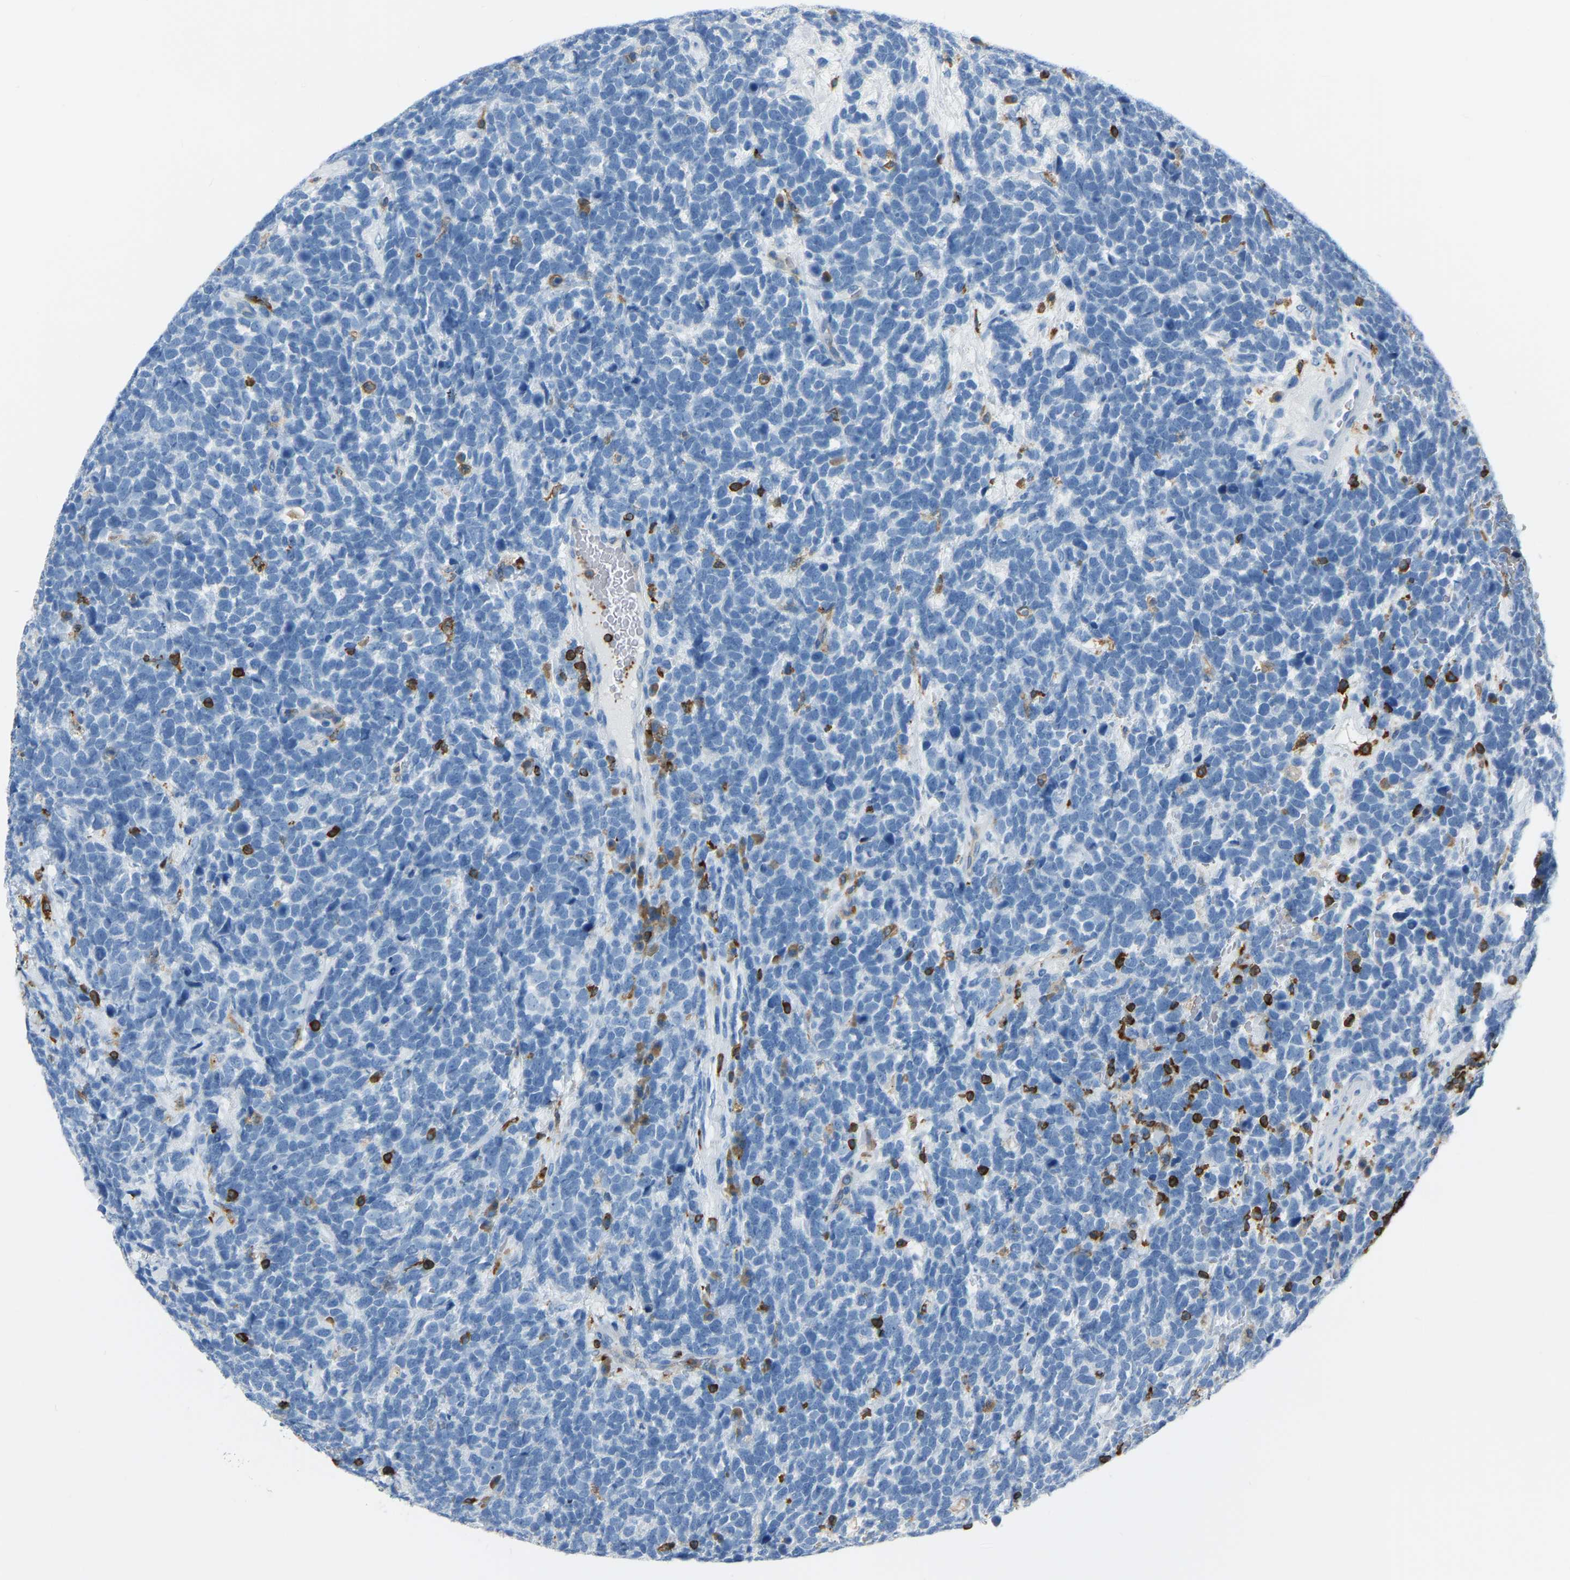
{"staining": {"intensity": "negative", "quantity": "none", "location": "none"}, "tissue": "urothelial cancer", "cell_type": "Tumor cells", "image_type": "cancer", "snomed": [{"axis": "morphology", "description": "Urothelial carcinoma, High grade"}, {"axis": "topography", "description": "Urinary bladder"}], "caption": "This is an immunohistochemistry (IHC) image of human urothelial carcinoma (high-grade). There is no positivity in tumor cells.", "gene": "ARHGAP45", "patient": {"sex": "female", "age": 82}}